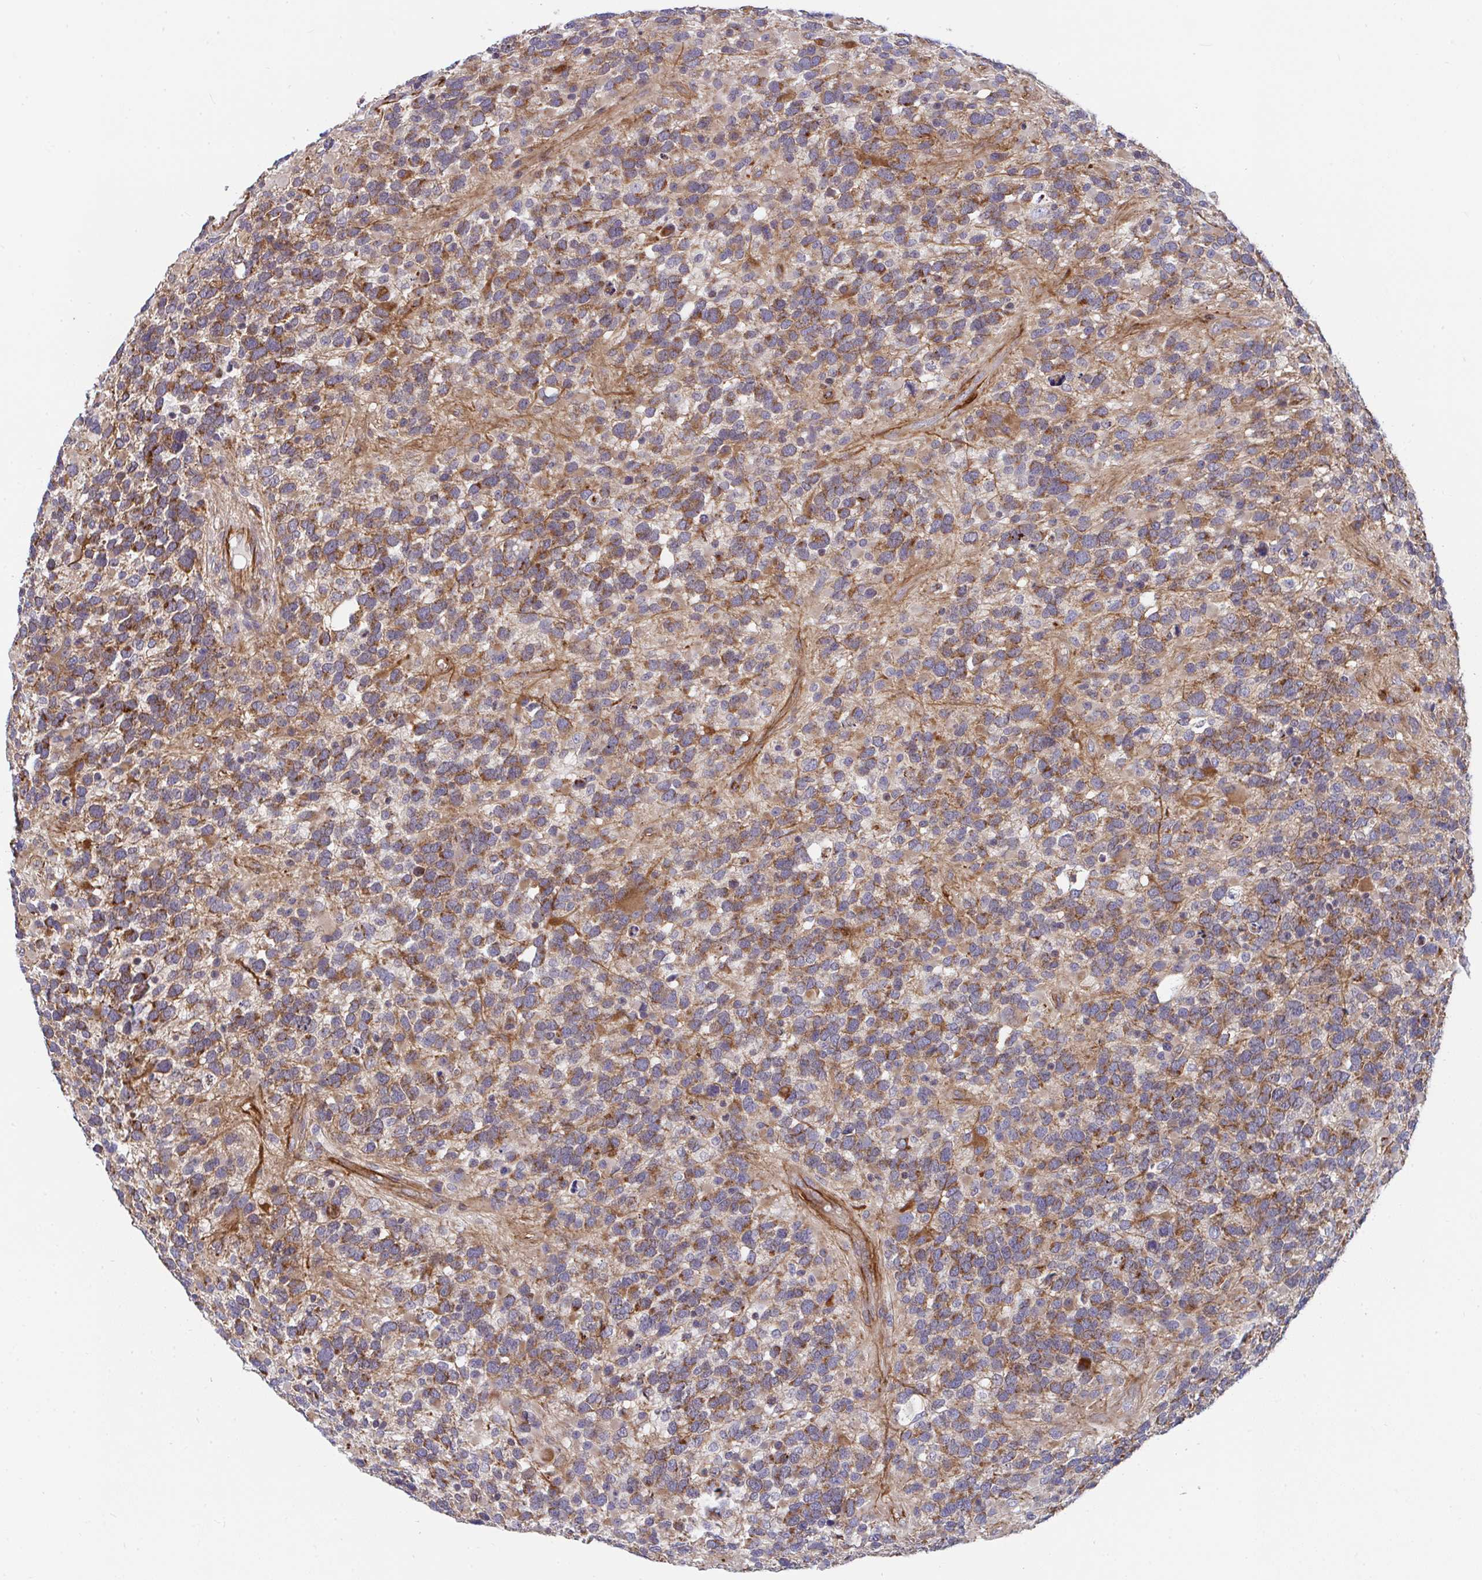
{"staining": {"intensity": "moderate", "quantity": ">75%", "location": "cytoplasmic/membranous"}, "tissue": "glioma", "cell_type": "Tumor cells", "image_type": "cancer", "snomed": [{"axis": "morphology", "description": "Glioma, malignant, High grade"}, {"axis": "topography", "description": "Brain"}], "caption": "Tumor cells exhibit medium levels of moderate cytoplasmic/membranous expression in approximately >75% of cells in human malignant glioma (high-grade). (IHC, brightfield microscopy, high magnification).", "gene": "EIF1AD", "patient": {"sex": "female", "age": 40}}